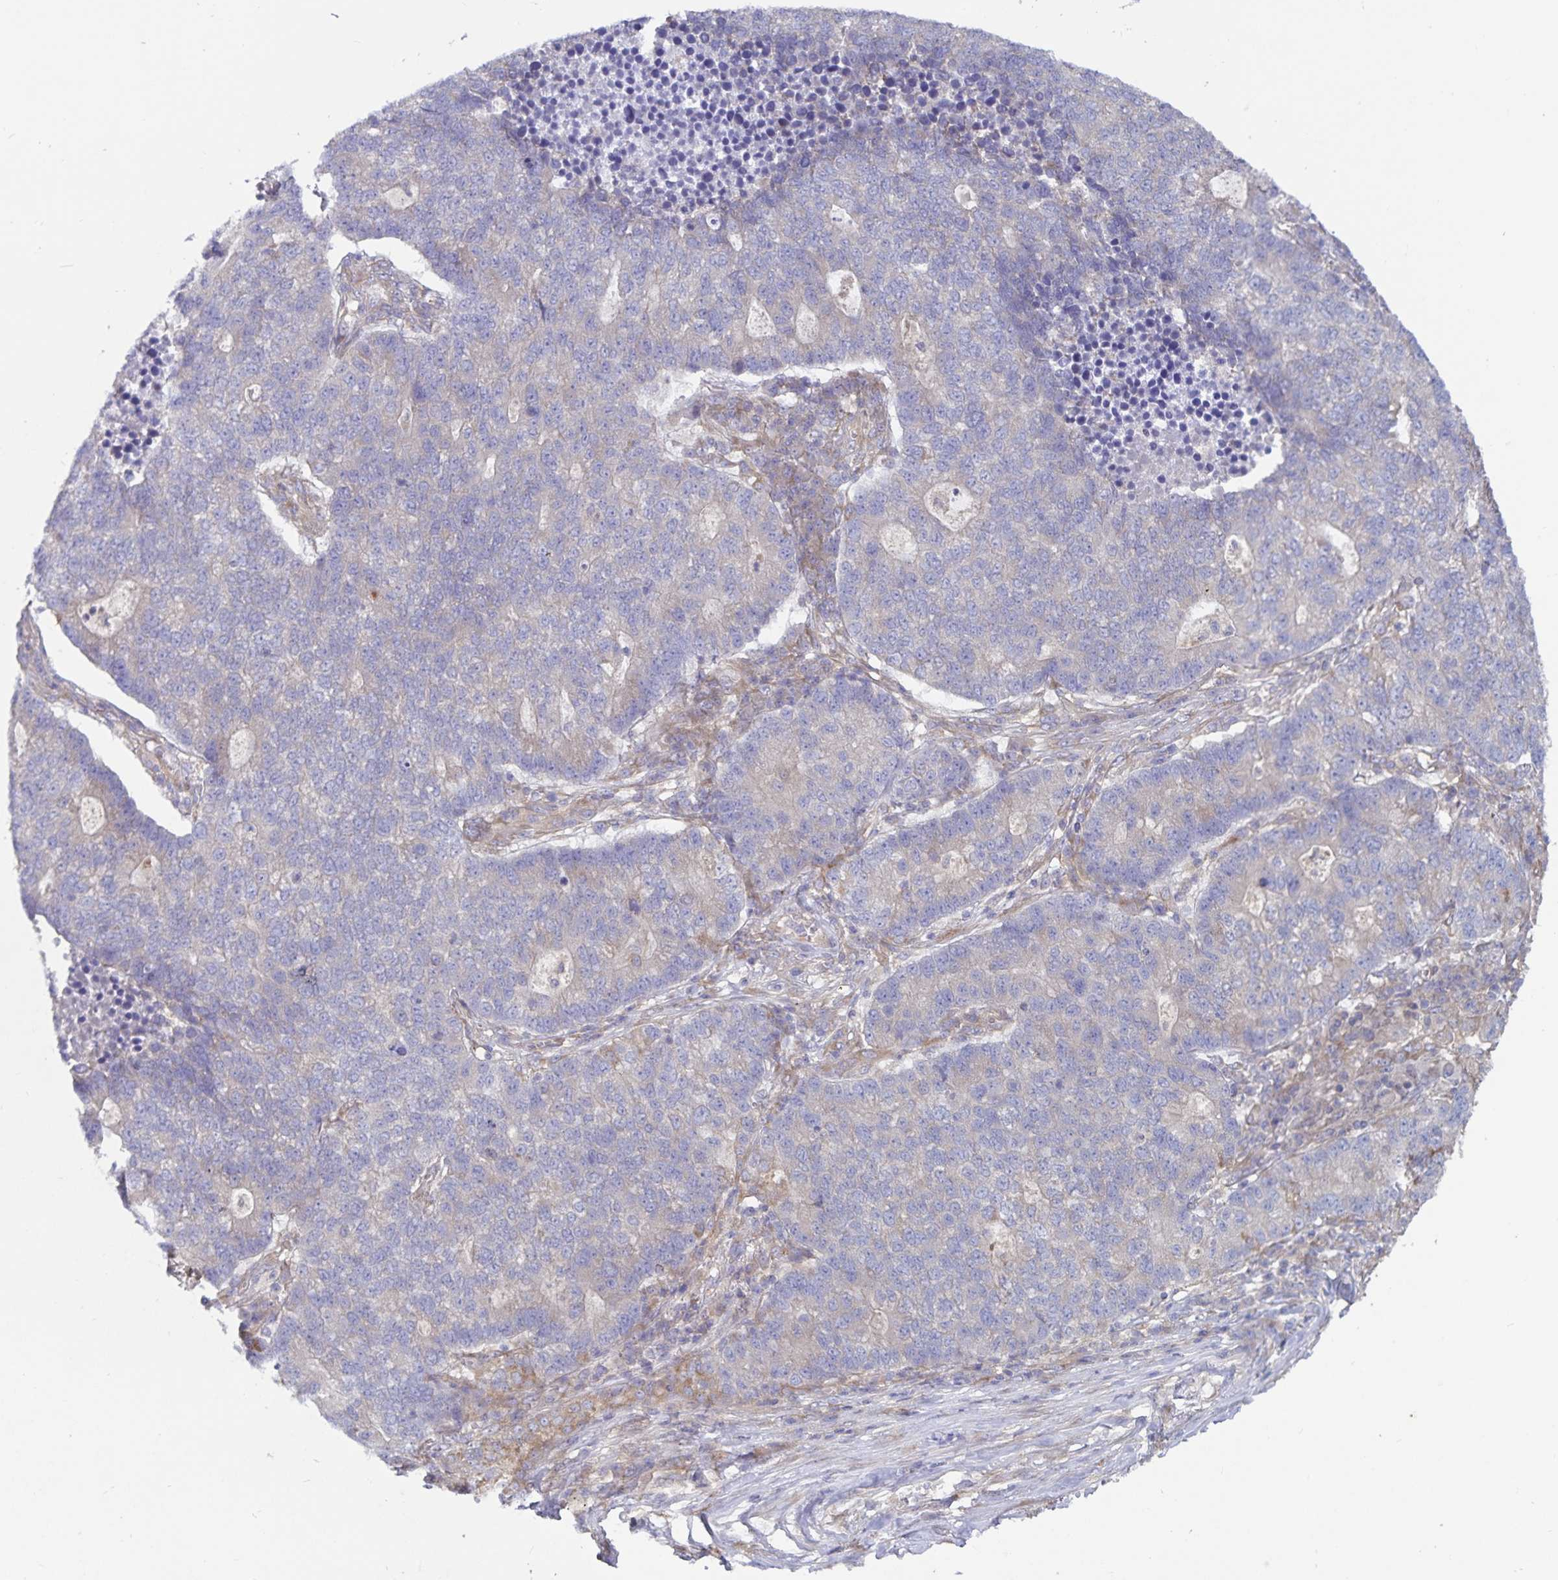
{"staining": {"intensity": "weak", "quantity": "<25%", "location": "cytoplasmic/membranous"}, "tissue": "lung cancer", "cell_type": "Tumor cells", "image_type": "cancer", "snomed": [{"axis": "morphology", "description": "Adenocarcinoma, NOS"}, {"axis": "topography", "description": "Lung"}], "caption": "Immunohistochemistry histopathology image of lung cancer stained for a protein (brown), which exhibits no expression in tumor cells. The staining is performed using DAB (3,3'-diaminobenzidine) brown chromogen with nuclei counter-stained in using hematoxylin.", "gene": "FAM120A", "patient": {"sex": "male", "age": 57}}